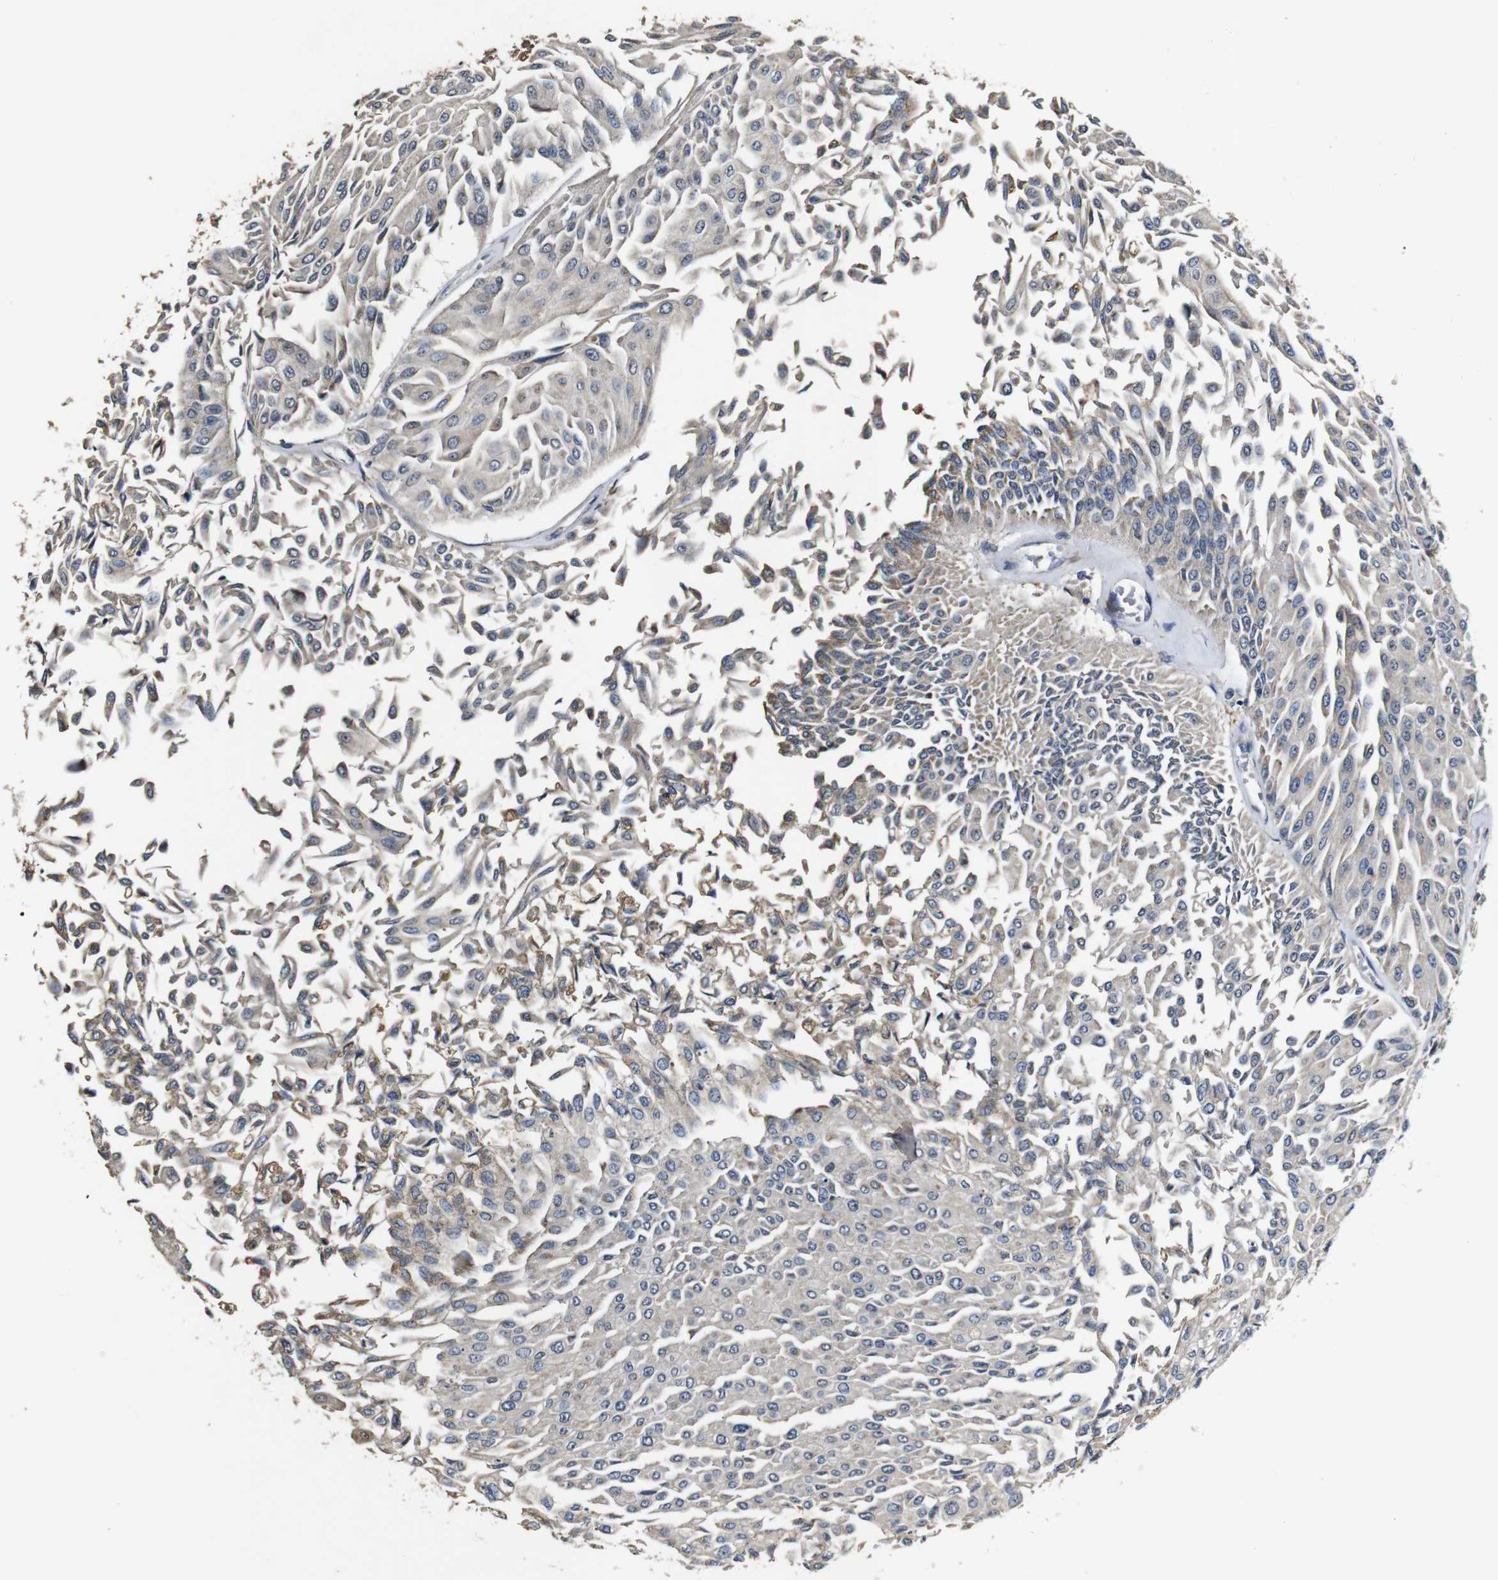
{"staining": {"intensity": "negative", "quantity": "none", "location": "none"}, "tissue": "urothelial cancer", "cell_type": "Tumor cells", "image_type": "cancer", "snomed": [{"axis": "morphology", "description": "Urothelial carcinoma, Low grade"}, {"axis": "topography", "description": "Urinary bladder"}], "caption": "The micrograph reveals no significant expression in tumor cells of urothelial cancer.", "gene": "MAGI2", "patient": {"sex": "male", "age": 67}}